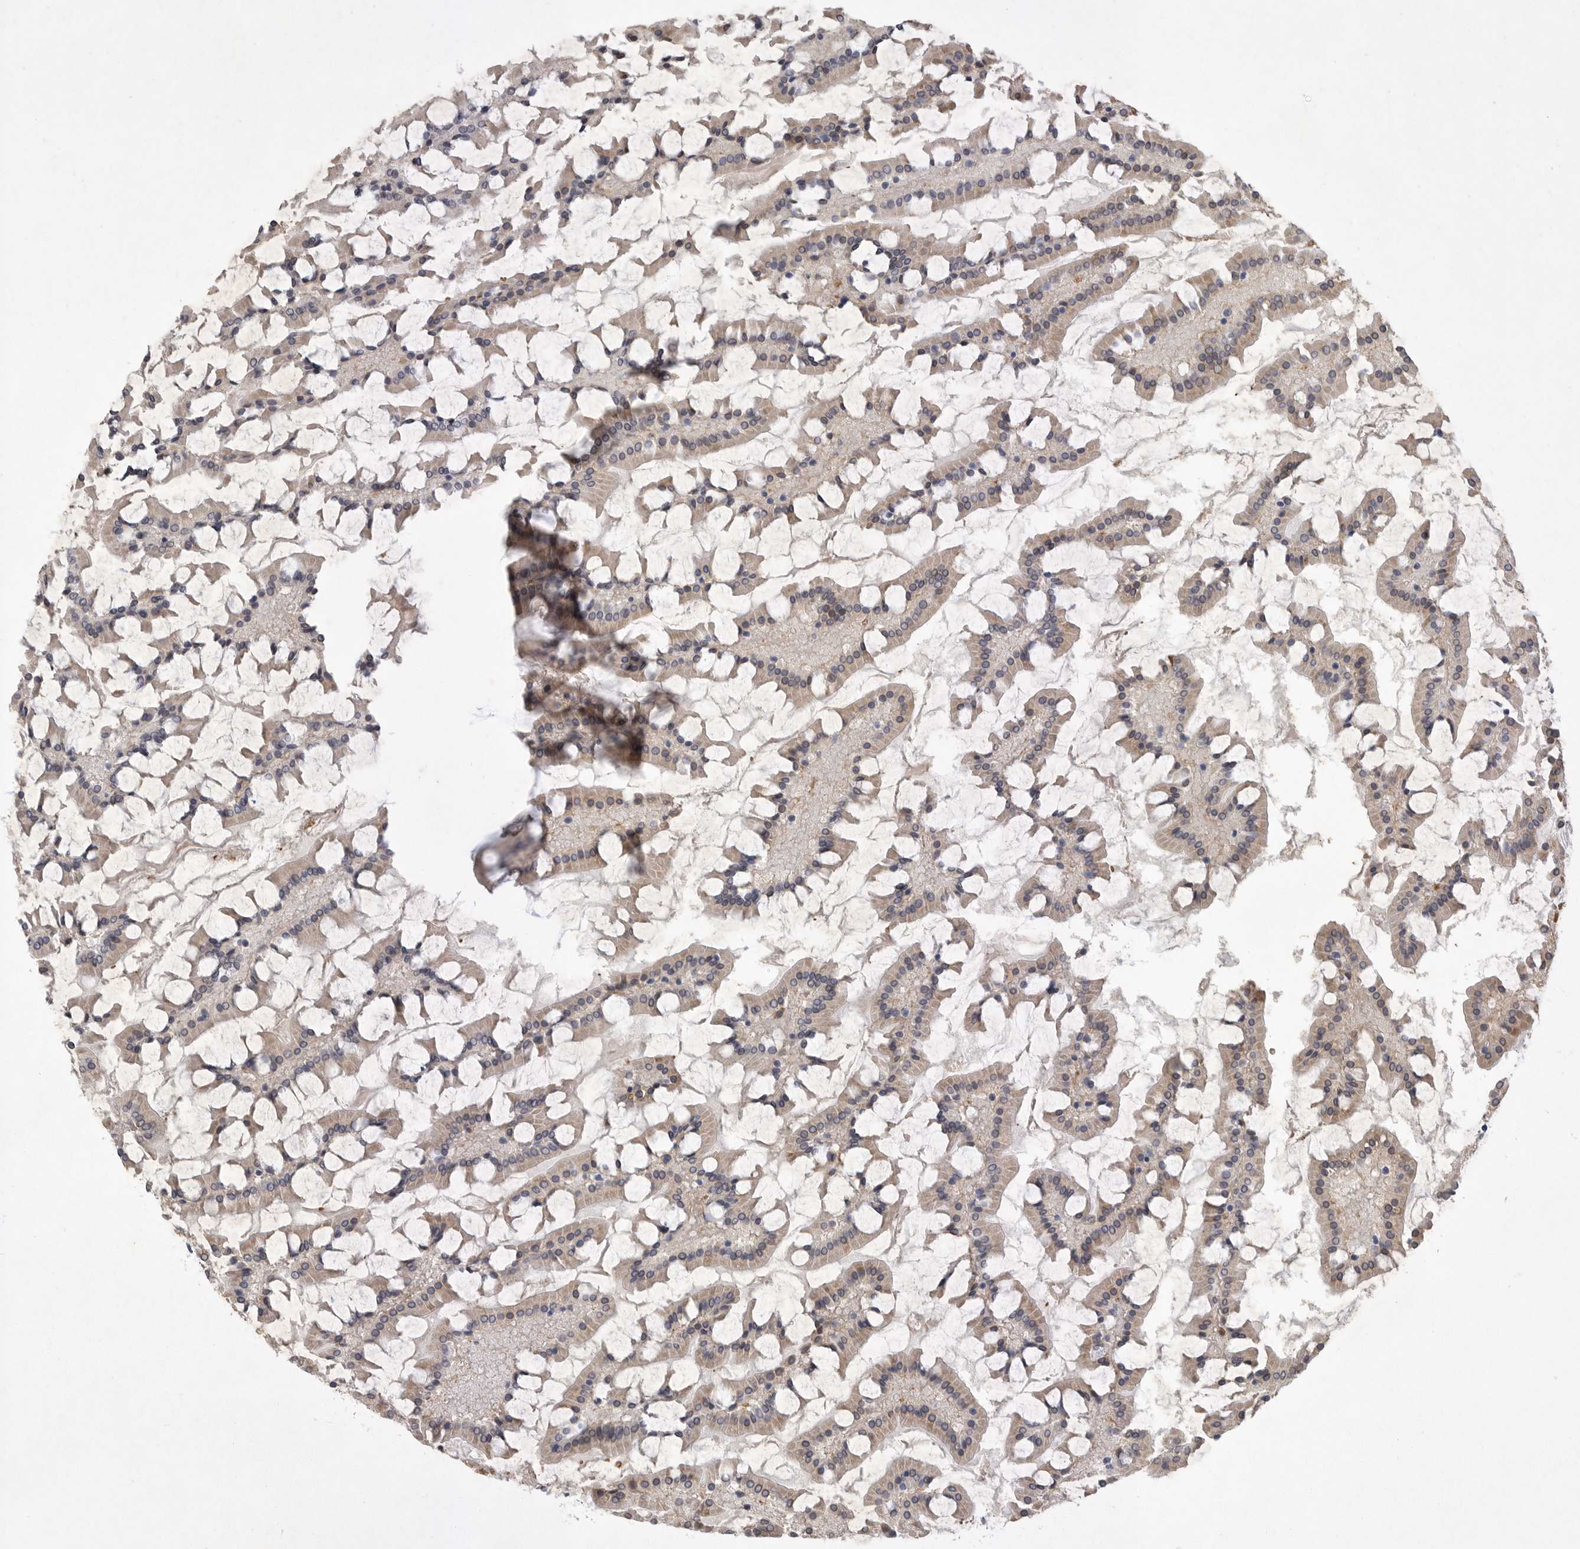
{"staining": {"intensity": "strong", "quantity": "<25%", "location": "cytoplasmic/membranous"}, "tissue": "small intestine", "cell_type": "Glandular cells", "image_type": "normal", "snomed": [{"axis": "morphology", "description": "Normal tissue, NOS"}, {"axis": "topography", "description": "Small intestine"}], "caption": "Immunohistochemistry (IHC) of normal small intestine demonstrates medium levels of strong cytoplasmic/membranous expression in about <25% of glandular cells.", "gene": "ANKFY1", "patient": {"sex": "male", "age": 41}}